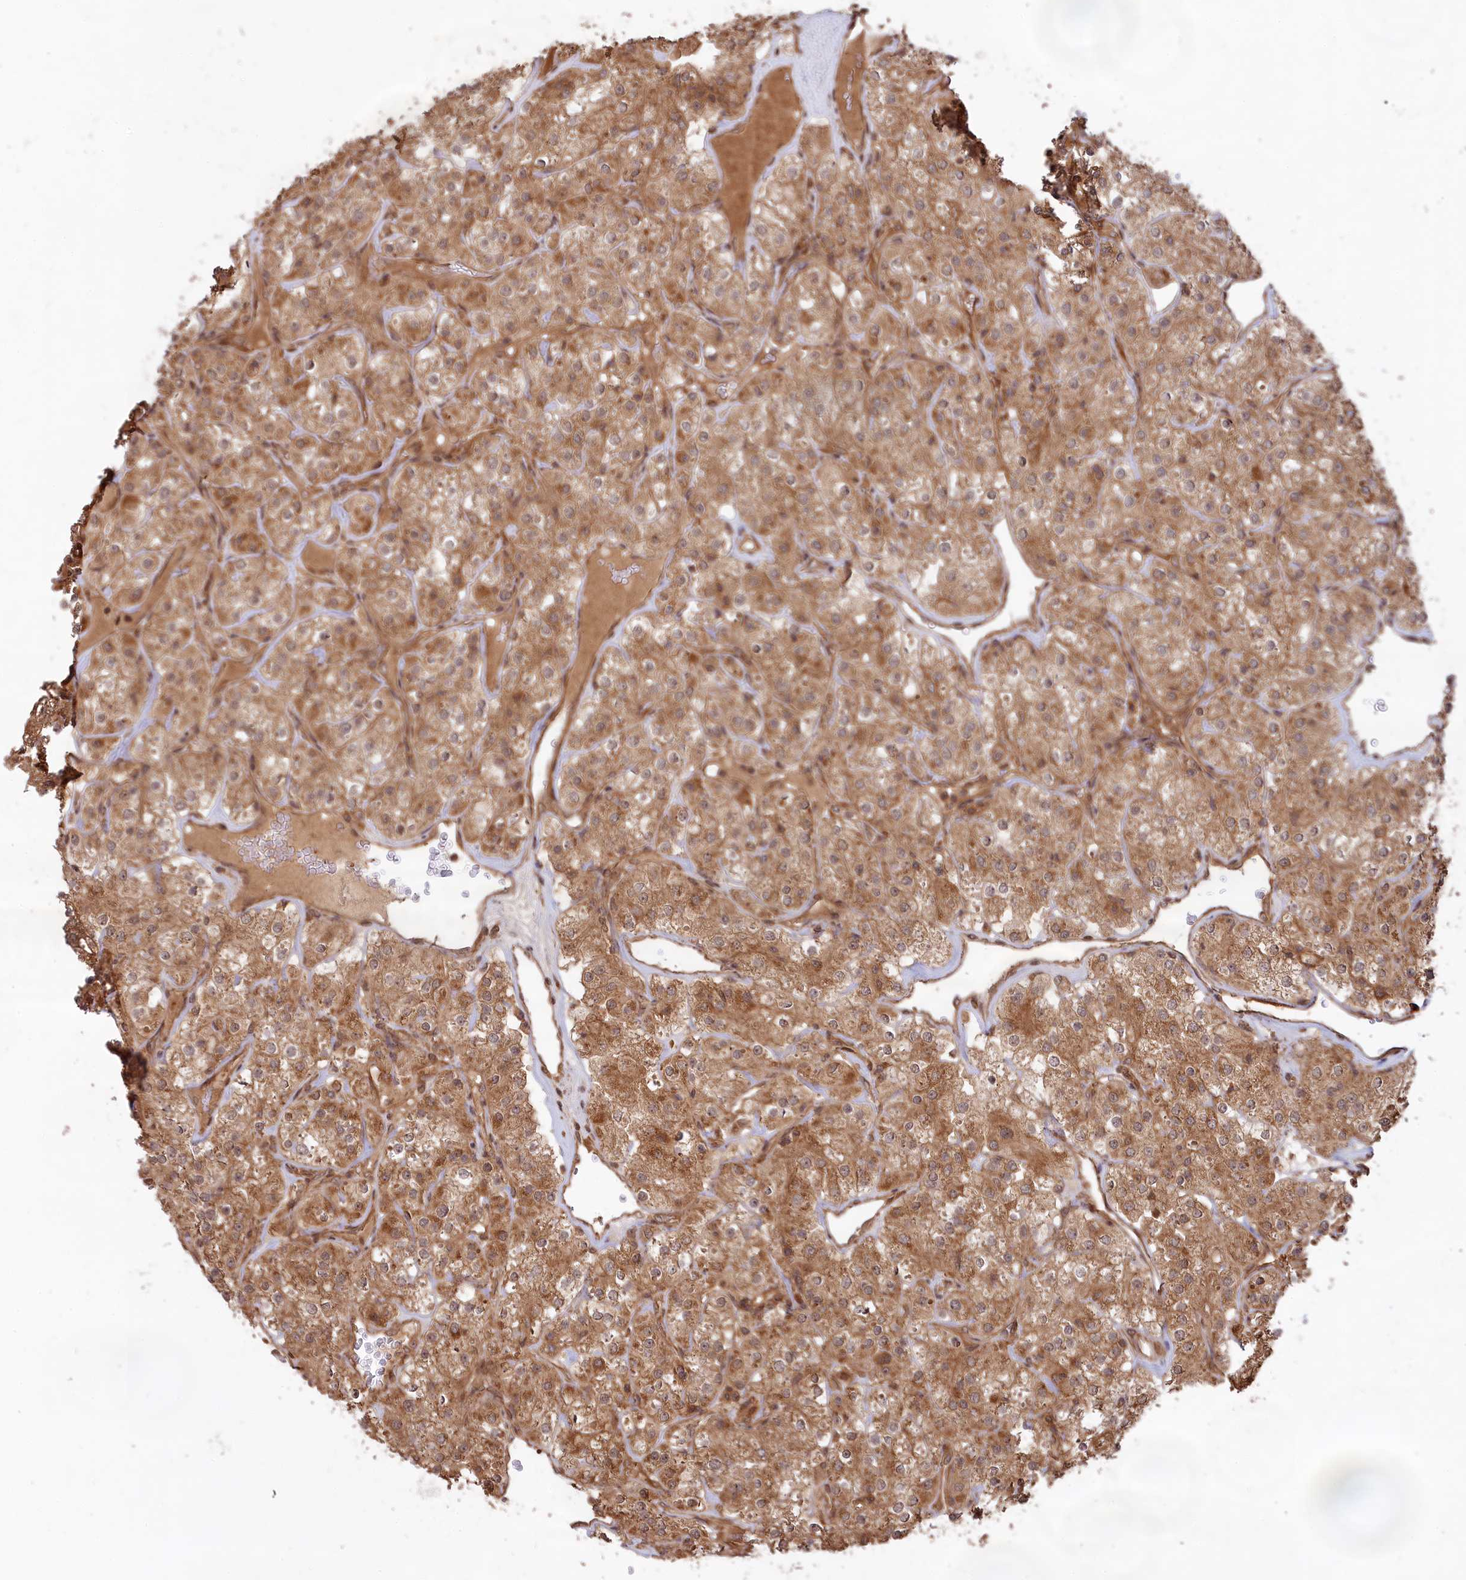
{"staining": {"intensity": "moderate", "quantity": ">75%", "location": "cytoplasmic/membranous"}, "tissue": "renal cancer", "cell_type": "Tumor cells", "image_type": "cancer", "snomed": [{"axis": "morphology", "description": "Adenocarcinoma, NOS"}, {"axis": "topography", "description": "Kidney"}], "caption": "DAB (3,3'-diaminobenzidine) immunohistochemical staining of renal cancer (adenocarcinoma) displays moderate cytoplasmic/membranous protein positivity in approximately >75% of tumor cells.", "gene": "CCDC174", "patient": {"sex": "male", "age": 77}}